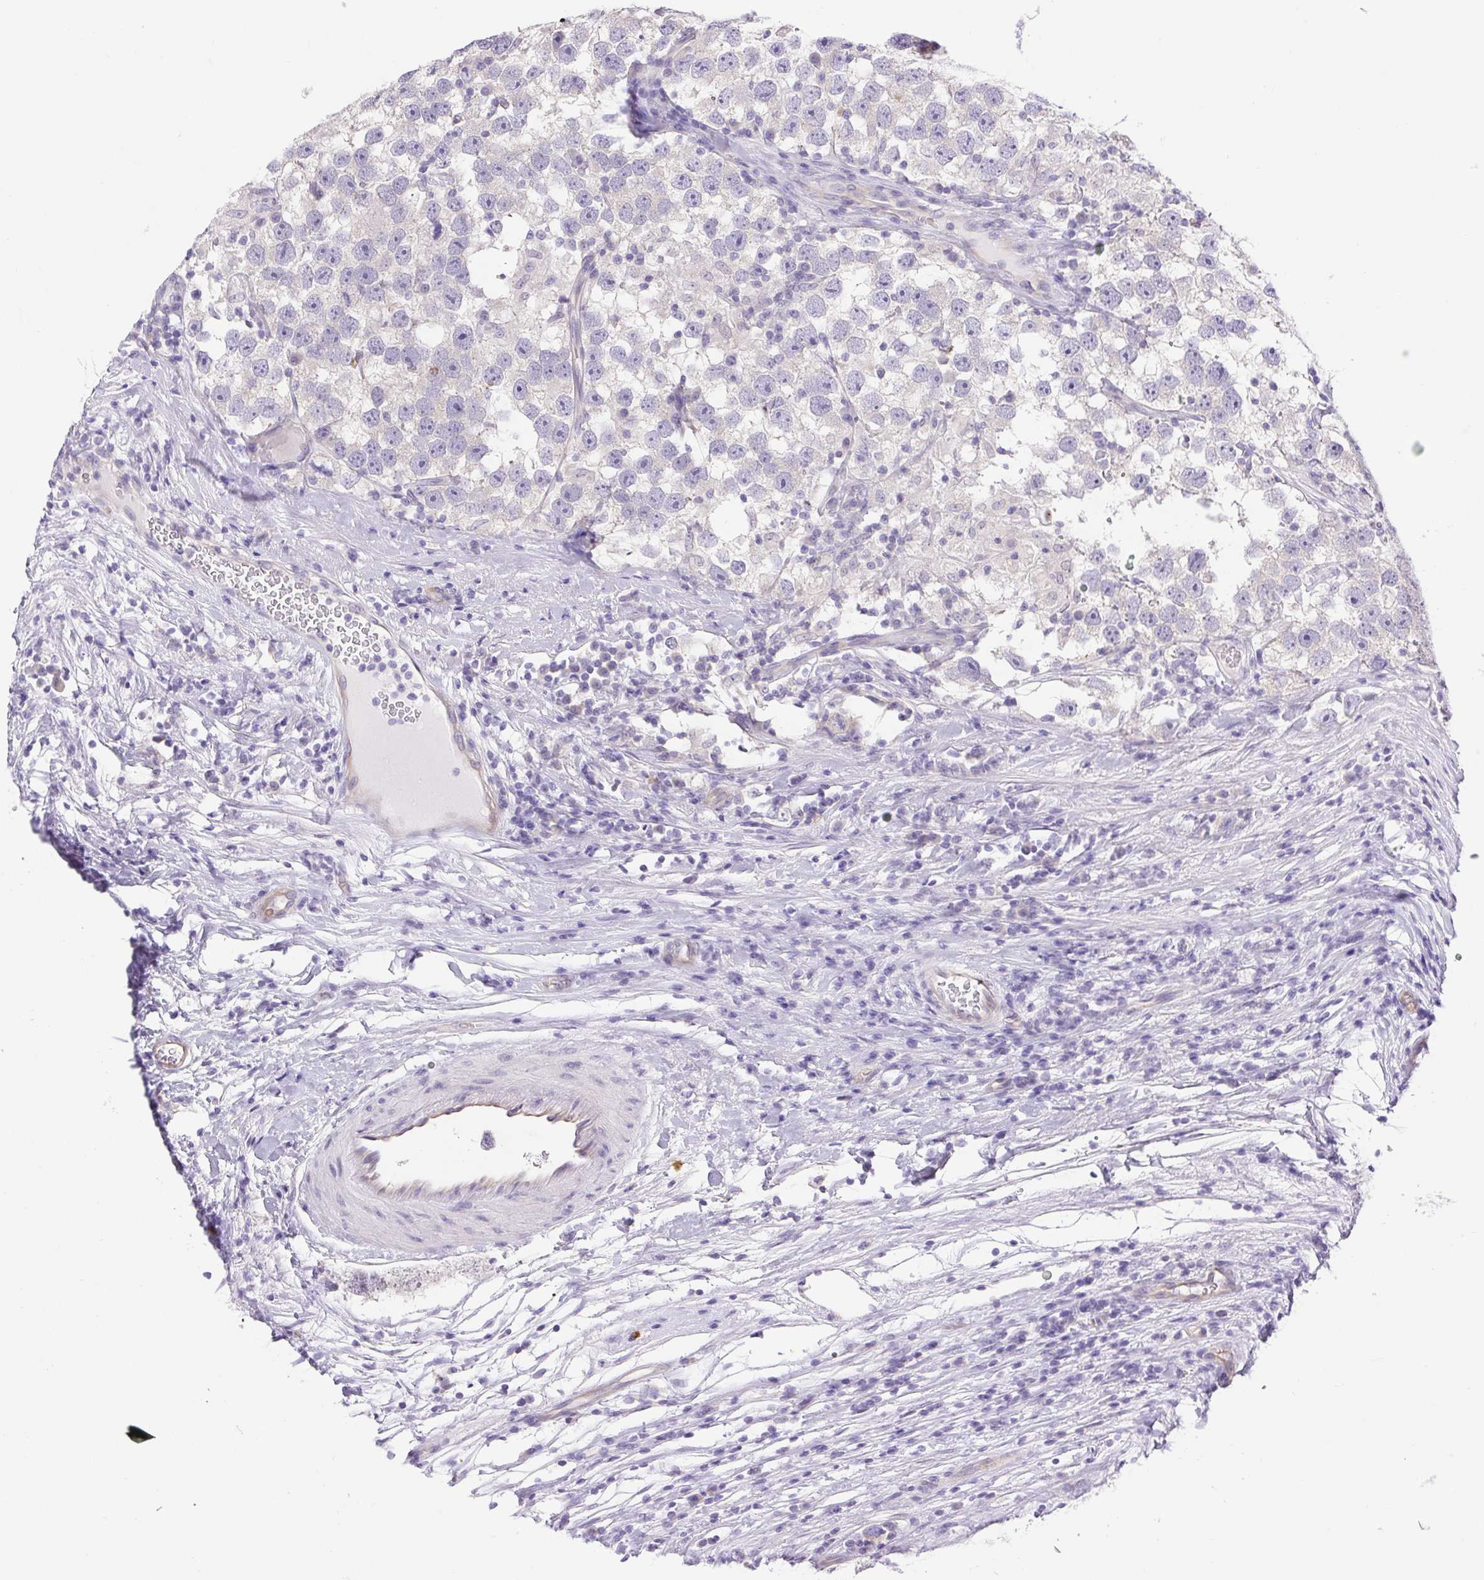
{"staining": {"intensity": "negative", "quantity": "none", "location": "none"}, "tissue": "testis cancer", "cell_type": "Tumor cells", "image_type": "cancer", "snomed": [{"axis": "morphology", "description": "Seminoma, NOS"}, {"axis": "topography", "description": "Testis"}], "caption": "Seminoma (testis) was stained to show a protein in brown. There is no significant positivity in tumor cells.", "gene": "FAM177B", "patient": {"sex": "male", "age": 26}}